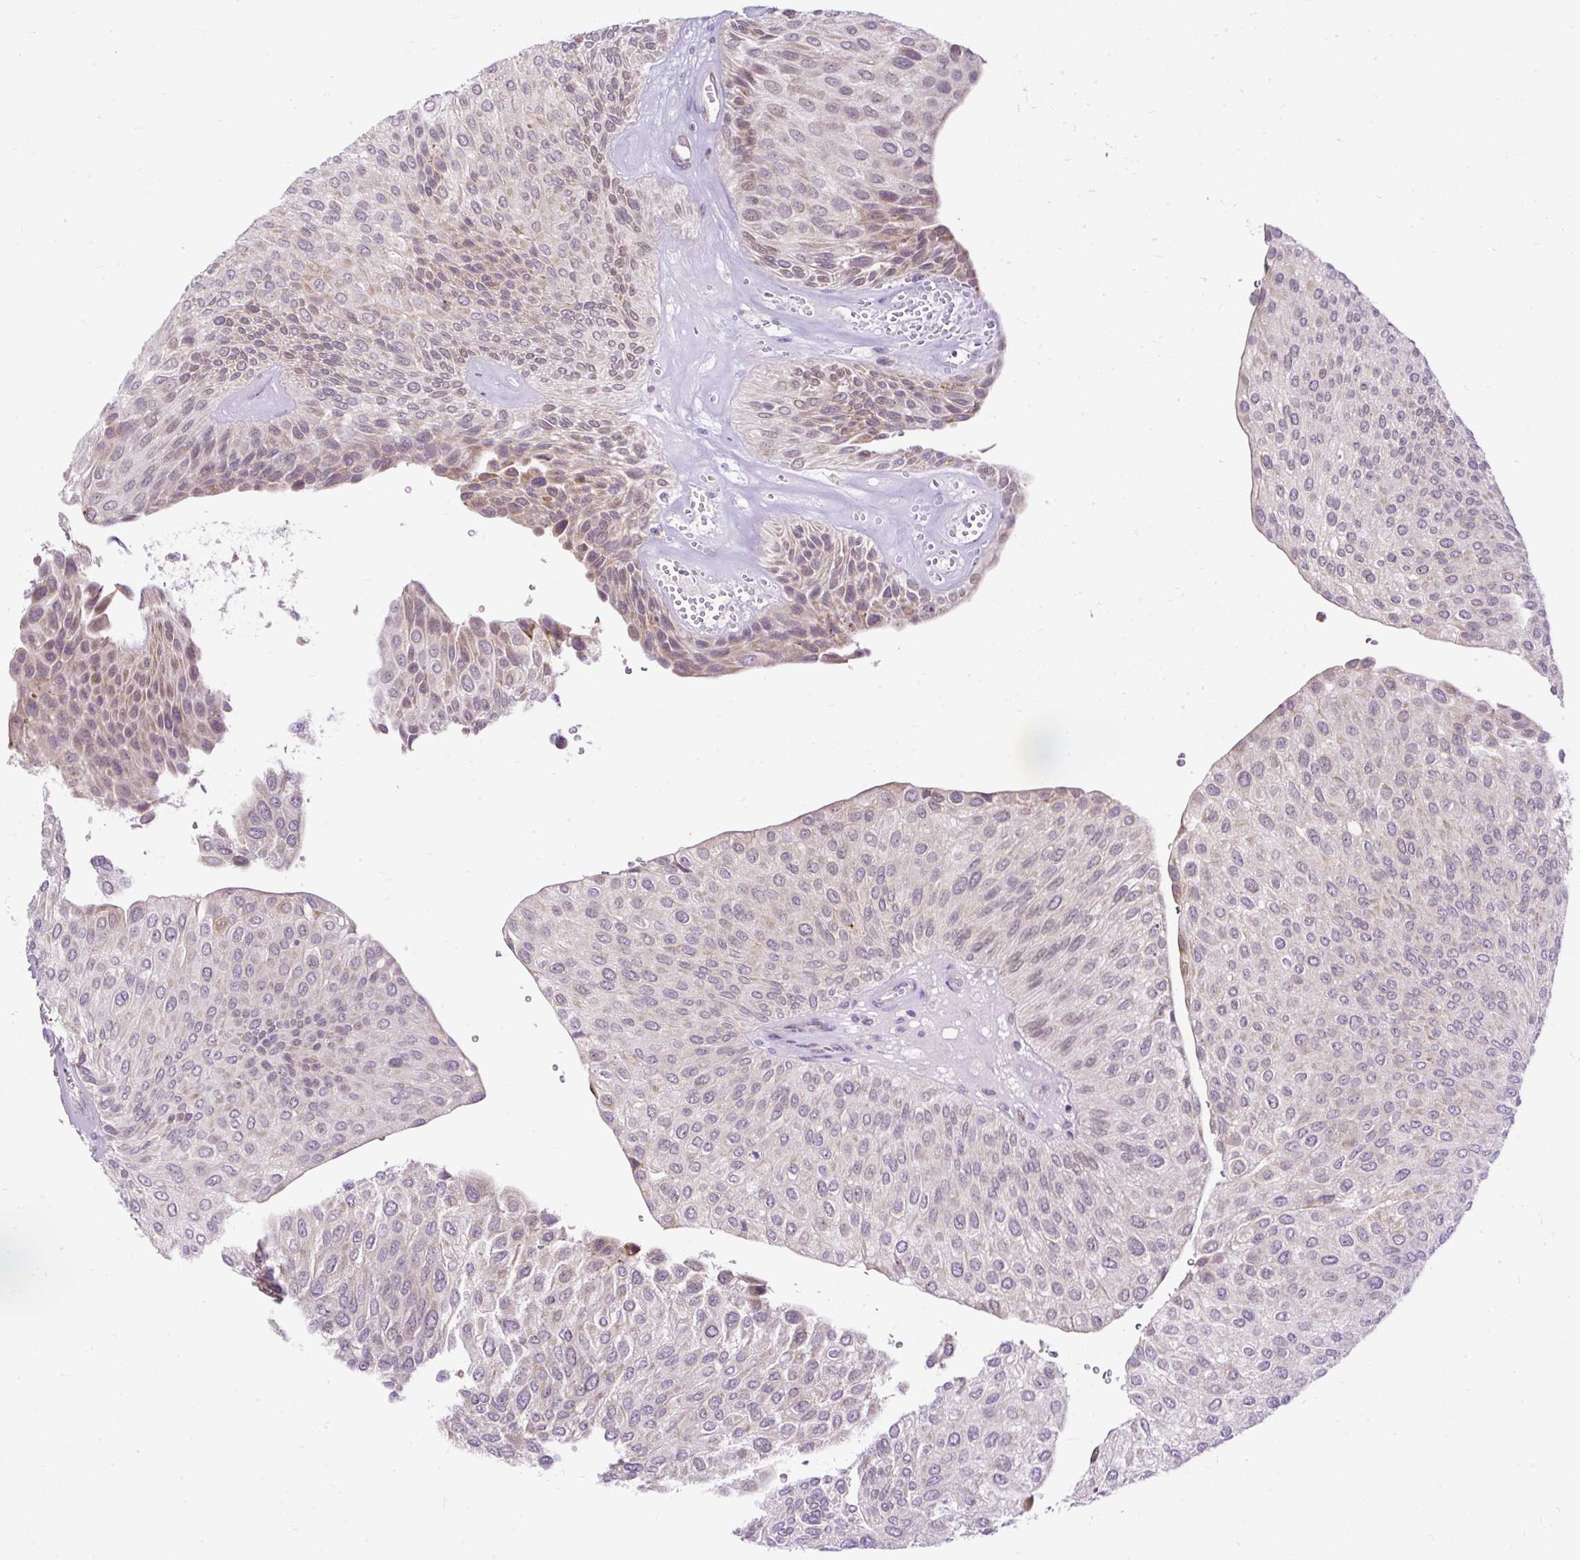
{"staining": {"intensity": "weak", "quantity": "25%-75%", "location": "cytoplasmic/membranous"}, "tissue": "urothelial cancer", "cell_type": "Tumor cells", "image_type": "cancer", "snomed": [{"axis": "morphology", "description": "Urothelial carcinoma, NOS"}, {"axis": "topography", "description": "Urinary bladder"}], "caption": "Protein staining shows weak cytoplasmic/membranous positivity in approximately 25%-75% of tumor cells in urothelial cancer.", "gene": "FMC1", "patient": {"sex": "male", "age": 67}}